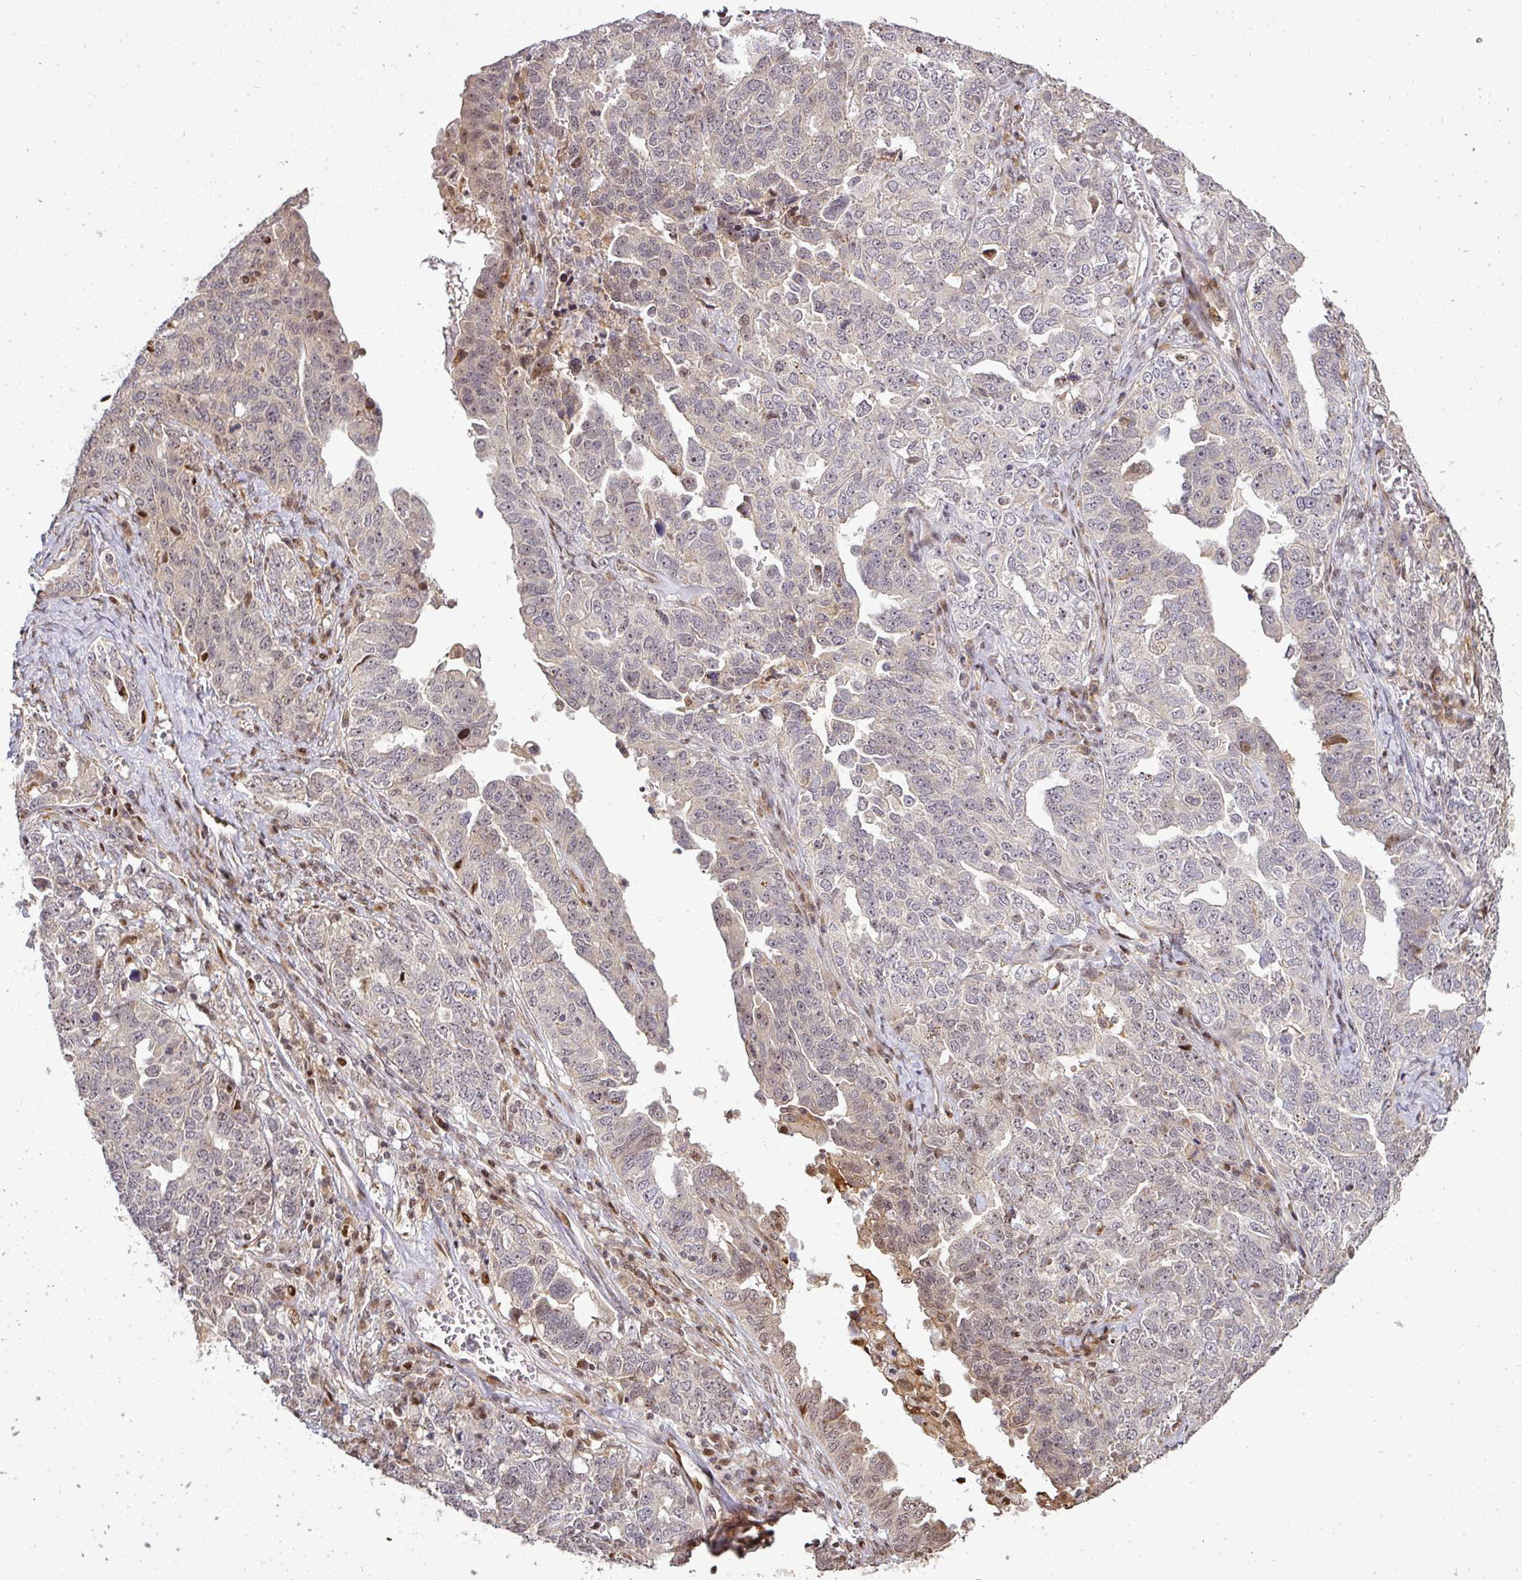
{"staining": {"intensity": "weak", "quantity": "<25%", "location": "nuclear"}, "tissue": "ovarian cancer", "cell_type": "Tumor cells", "image_type": "cancer", "snomed": [{"axis": "morphology", "description": "Carcinoma, endometroid"}, {"axis": "topography", "description": "Ovary"}], "caption": "High power microscopy image of an immunohistochemistry (IHC) image of ovarian cancer, revealing no significant expression in tumor cells.", "gene": "PATZ1", "patient": {"sex": "female", "age": 62}}